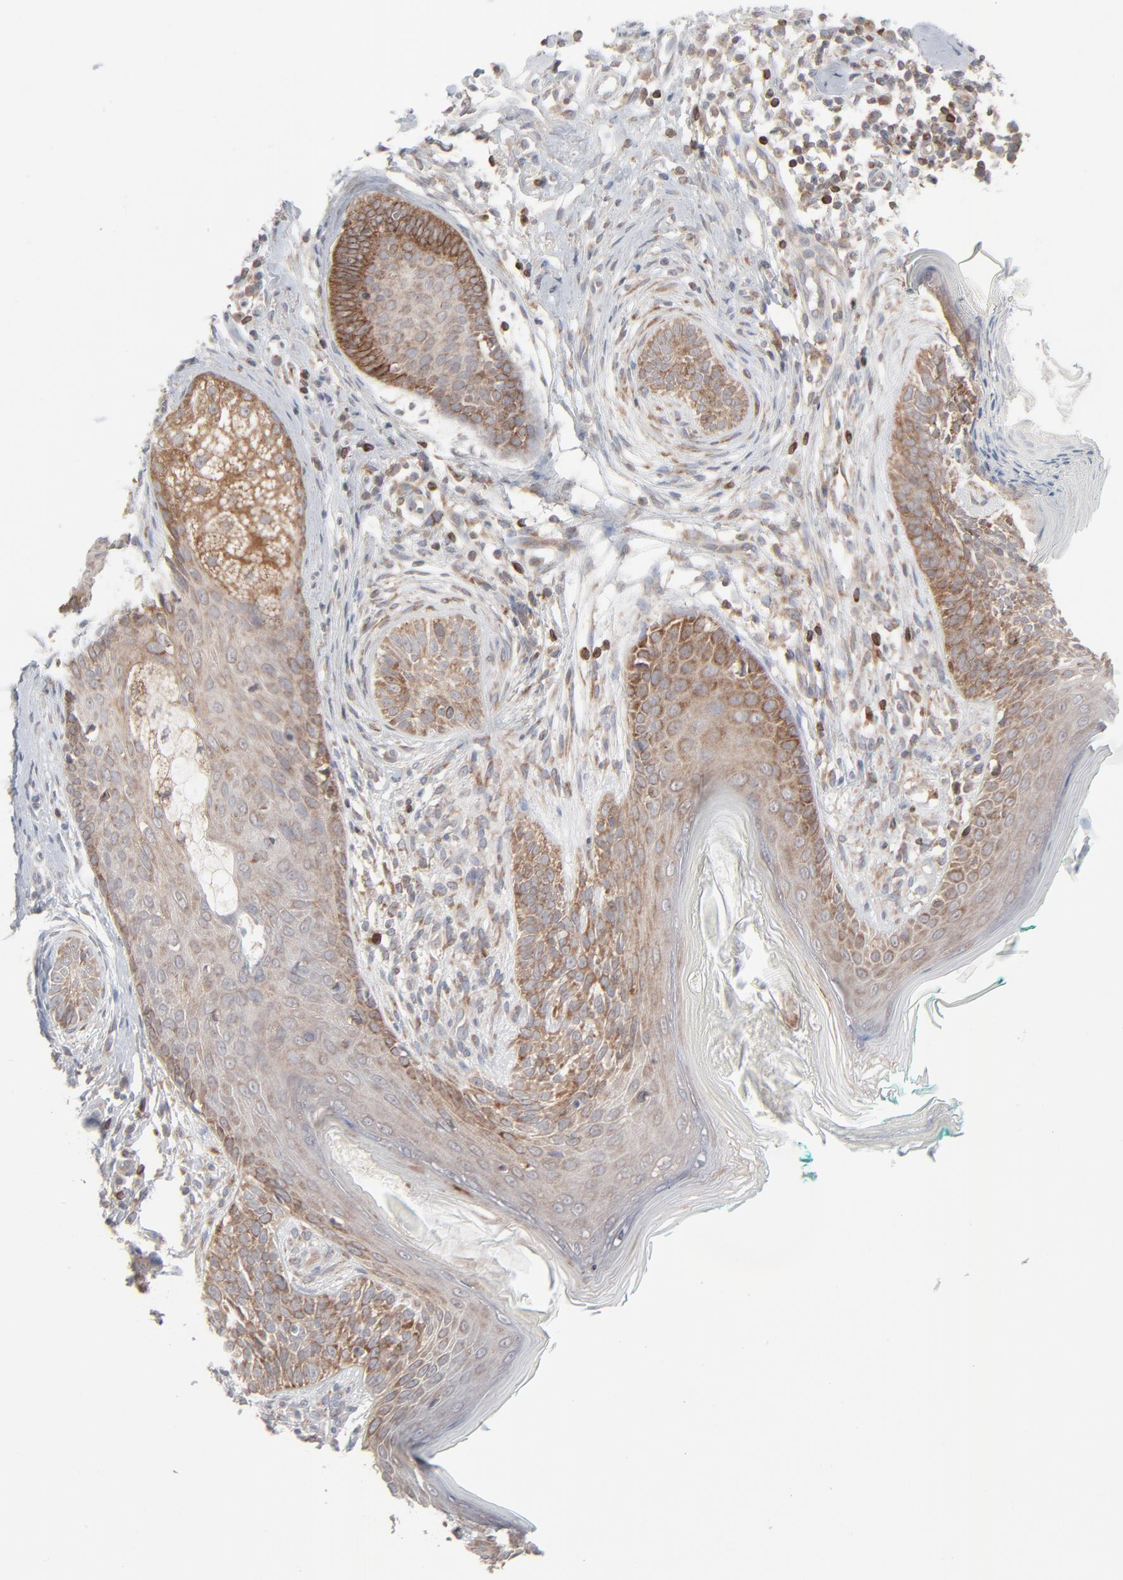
{"staining": {"intensity": "moderate", "quantity": ">75%", "location": "cytoplasmic/membranous"}, "tissue": "skin cancer", "cell_type": "Tumor cells", "image_type": "cancer", "snomed": [{"axis": "morphology", "description": "Normal tissue, NOS"}, {"axis": "morphology", "description": "Basal cell carcinoma"}, {"axis": "topography", "description": "Skin"}], "caption": "Immunohistochemistry (IHC) of skin basal cell carcinoma displays medium levels of moderate cytoplasmic/membranous positivity in about >75% of tumor cells.", "gene": "KDSR", "patient": {"sex": "male", "age": 76}}